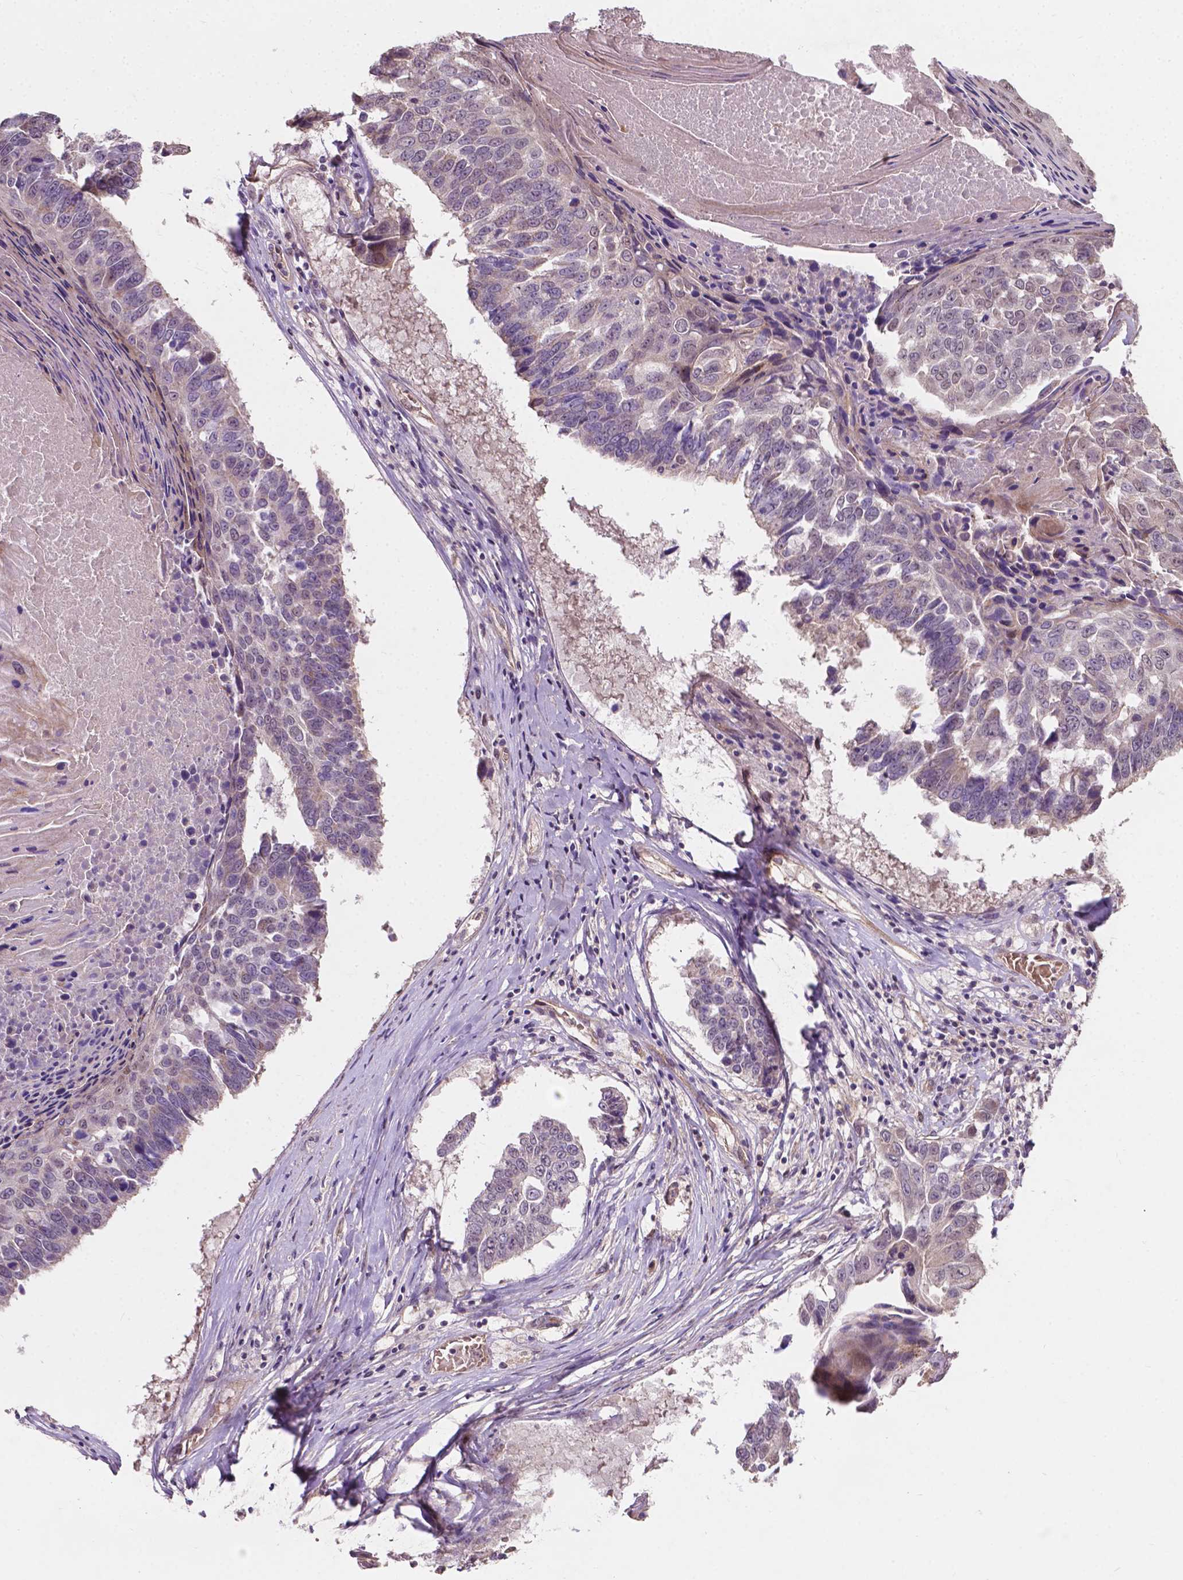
{"staining": {"intensity": "weak", "quantity": "<25%", "location": "cytoplasmic/membranous"}, "tissue": "lung cancer", "cell_type": "Tumor cells", "image_type": "cancer", "snomed": [{"axis": "morphology", "description": "Squamous cell carcinoma, NOS"}, {"axis": "topography", "description": "Lung"}], "caption": "A micrograph of human lung cancer (squamous cell carcinoma) is negative for staining in tumor cells.", "gene": "DUSP16", "patient": {"sex": "male", "age": 73}}